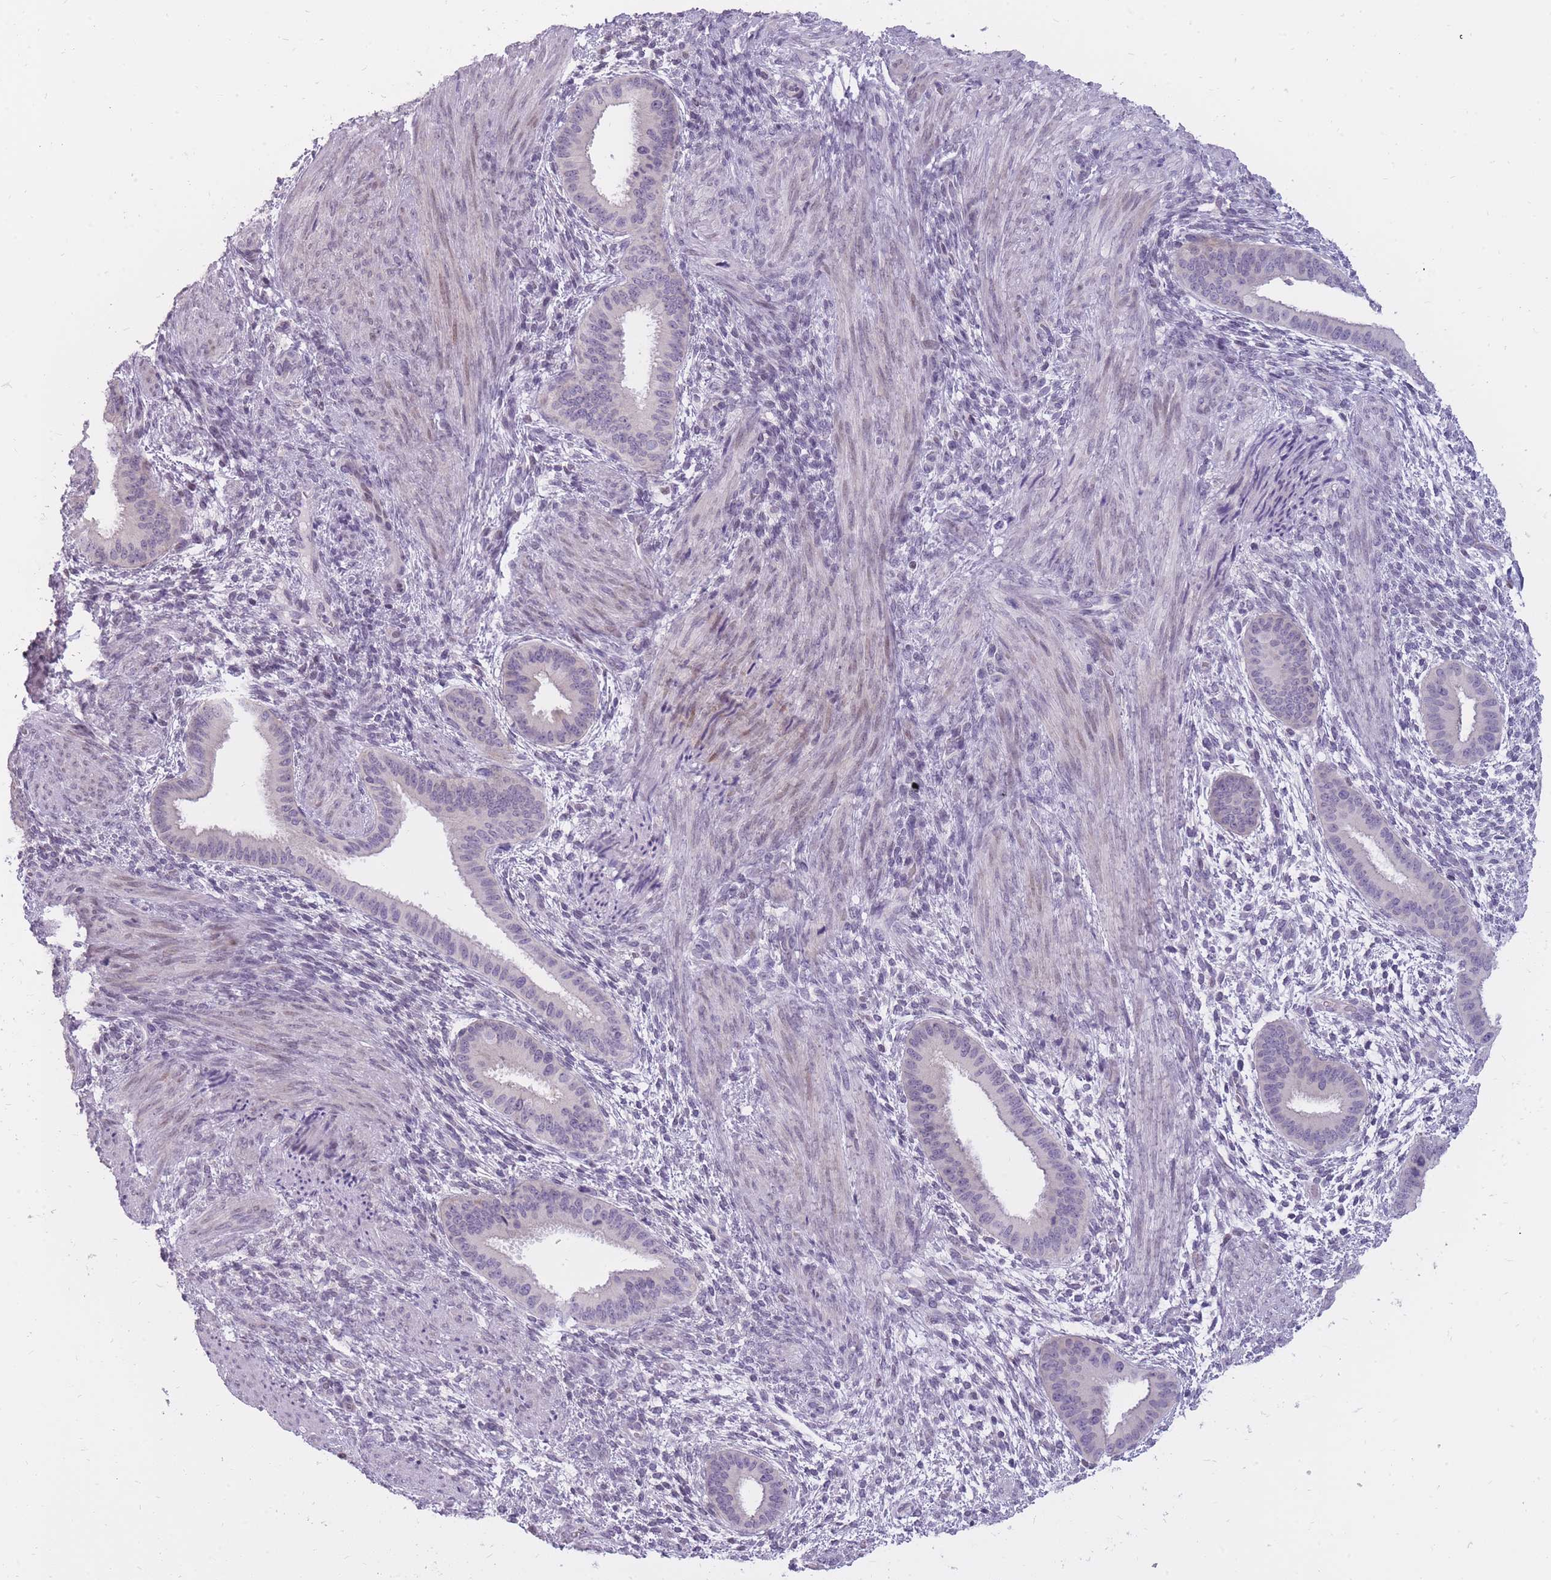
{"staining": {"intensity": "negative", "quantity": "none", "location": "none"}, "tissue": "endometrium", "cell_type": "Cells in endometrial stroma", "image_type": "normal", "snomed": [{"axis": "morphology", "description": "Normal tissue, NOS"}, {"axis": "topography", "description": "Endometrium"}], "caption": "Immunohistochemistry micrograph of unremarkable human endometrium stained for a protein (brown), which reveals no staining in cells in endometrial stroma.", "gene": "POM121C", "patient": {"sex": "female", "age": 36}}